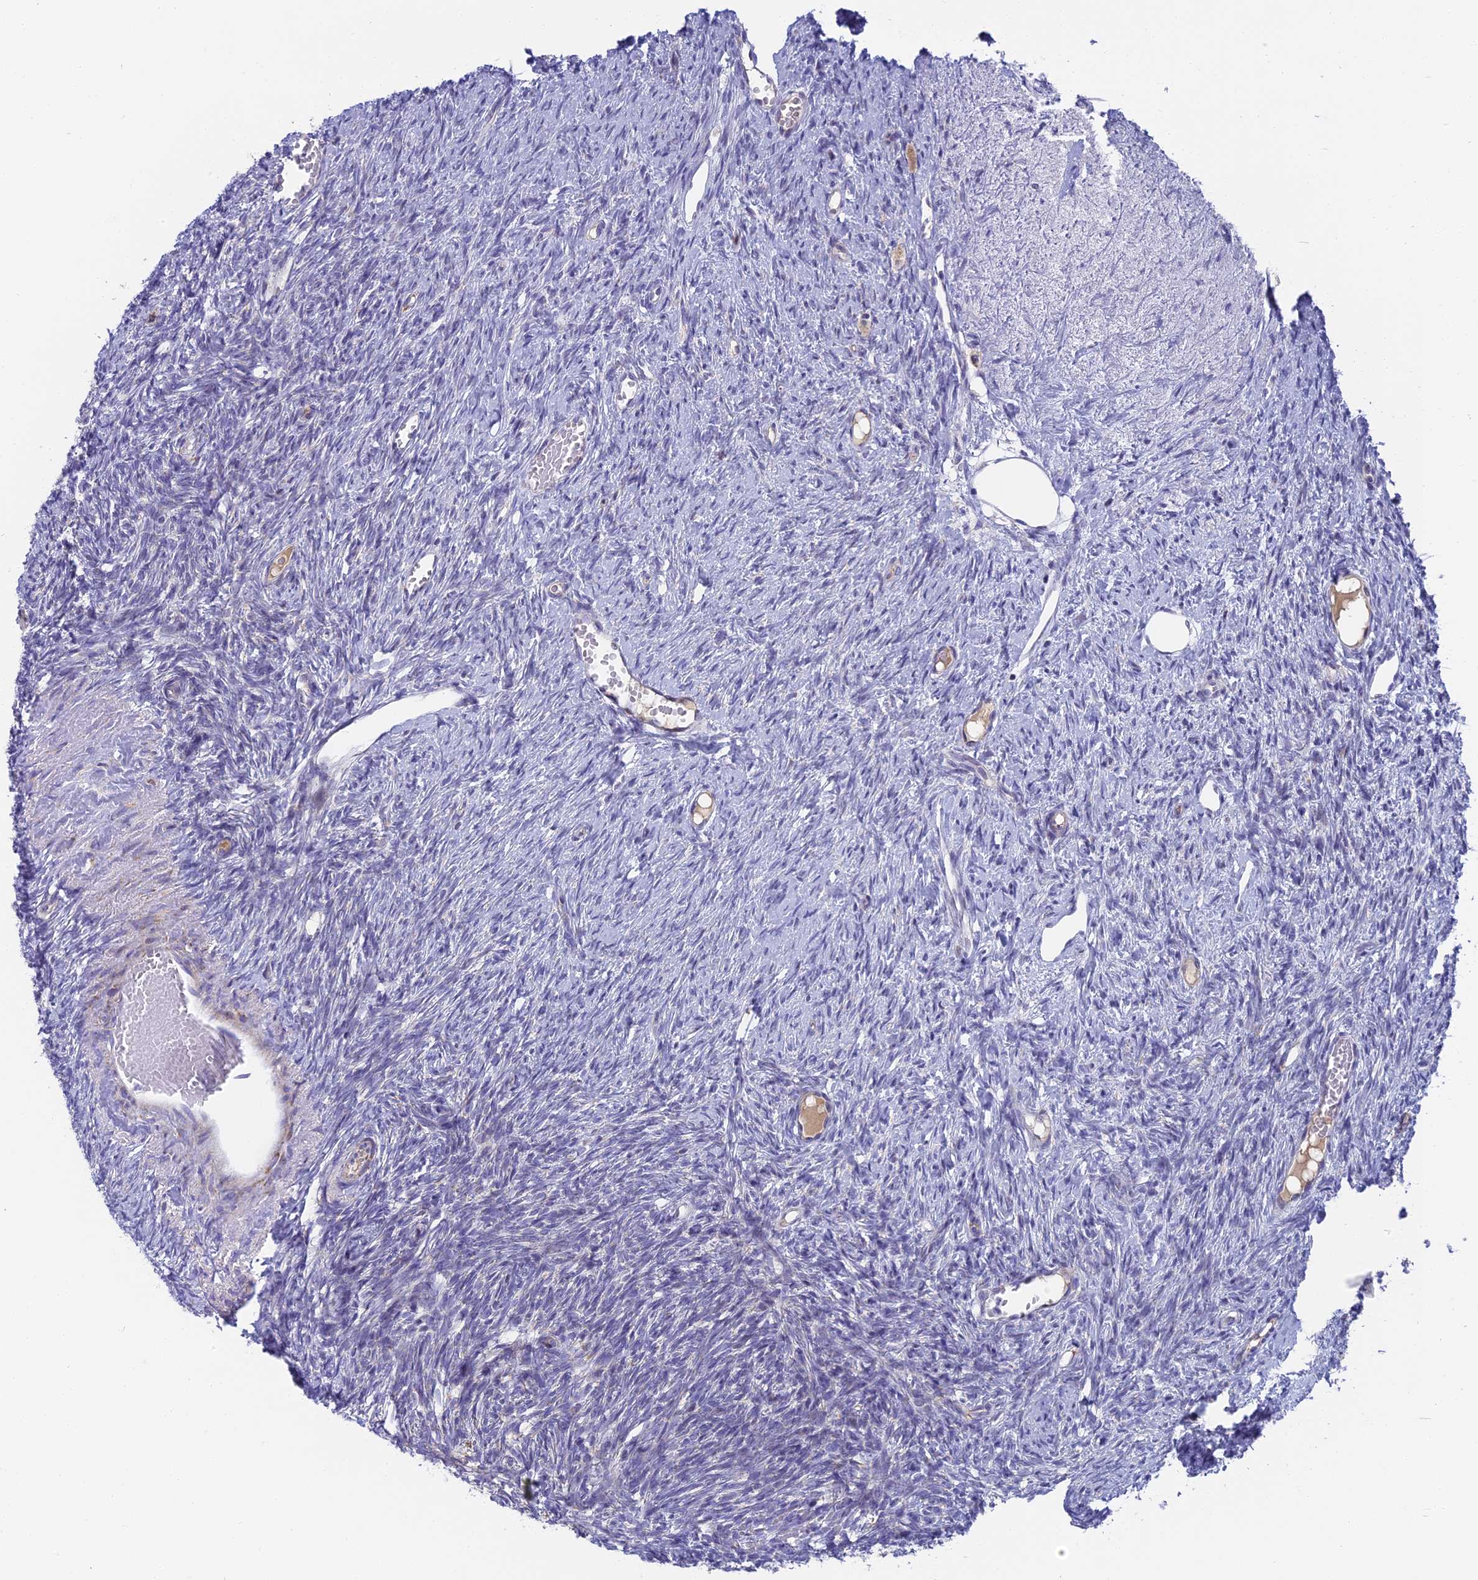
{"staining": {"intensity": "negative", "quantity": "none", "location": "none"}, "tissue": "ovary", "cell_type": "Ovarian stroma cells", "image_type": "normal", "snomed": [{"axis": "morphology", "description": "Normal tissue, NOS"}, {"axis": "topography", "description": "Ovary"}], "caption": "This is an IHC histopathology image of unremarkable human ovary. There is no expression in ovarian stroma cells.", "gene": "DTWD1", "patient": {"sex": "female", "age": 51}}